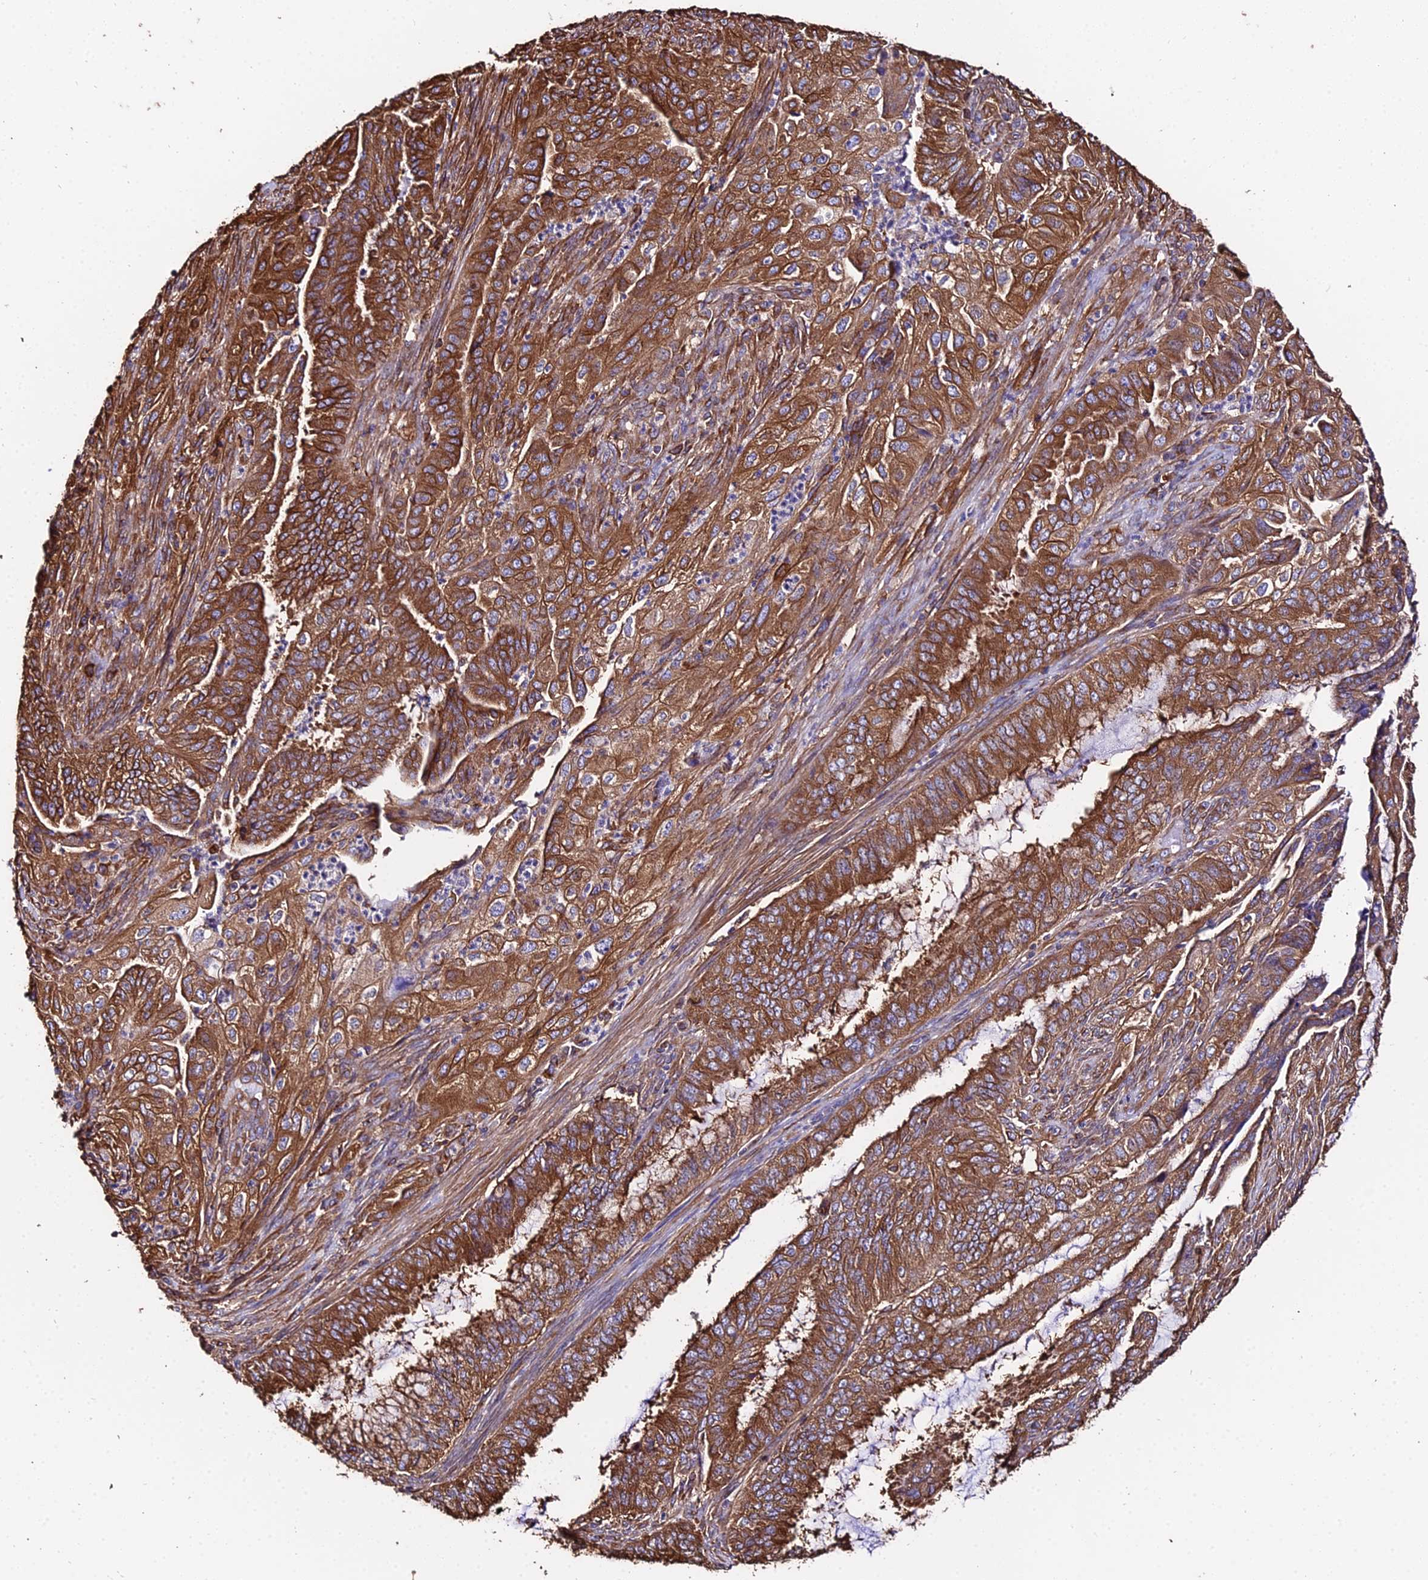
{"staining": {"intensity": "strong", "quantity": ">75%", "location": "cytoplasmic/membranous"}, "tissue": "endometrial cancer", "cell_type": "Tumor cells", "image_type": "cancer", "snomed": [{"axis": "morphology", "description": "Adenocarcinoma, NOS"}, {"axis": "topography", "description": "Endometrium"}], "caption": "The image reveals immunohistochemical staining of endometrial adenocarcinoma. There is strong cytoplasmic/membranous staining is identified in approximately >75% of tumor cells. (DAB IHC, brown staining for protein, blue staining for nuclei).", "gene": "TUBA3D", "patient": {"sex": "female", "age": 51}}